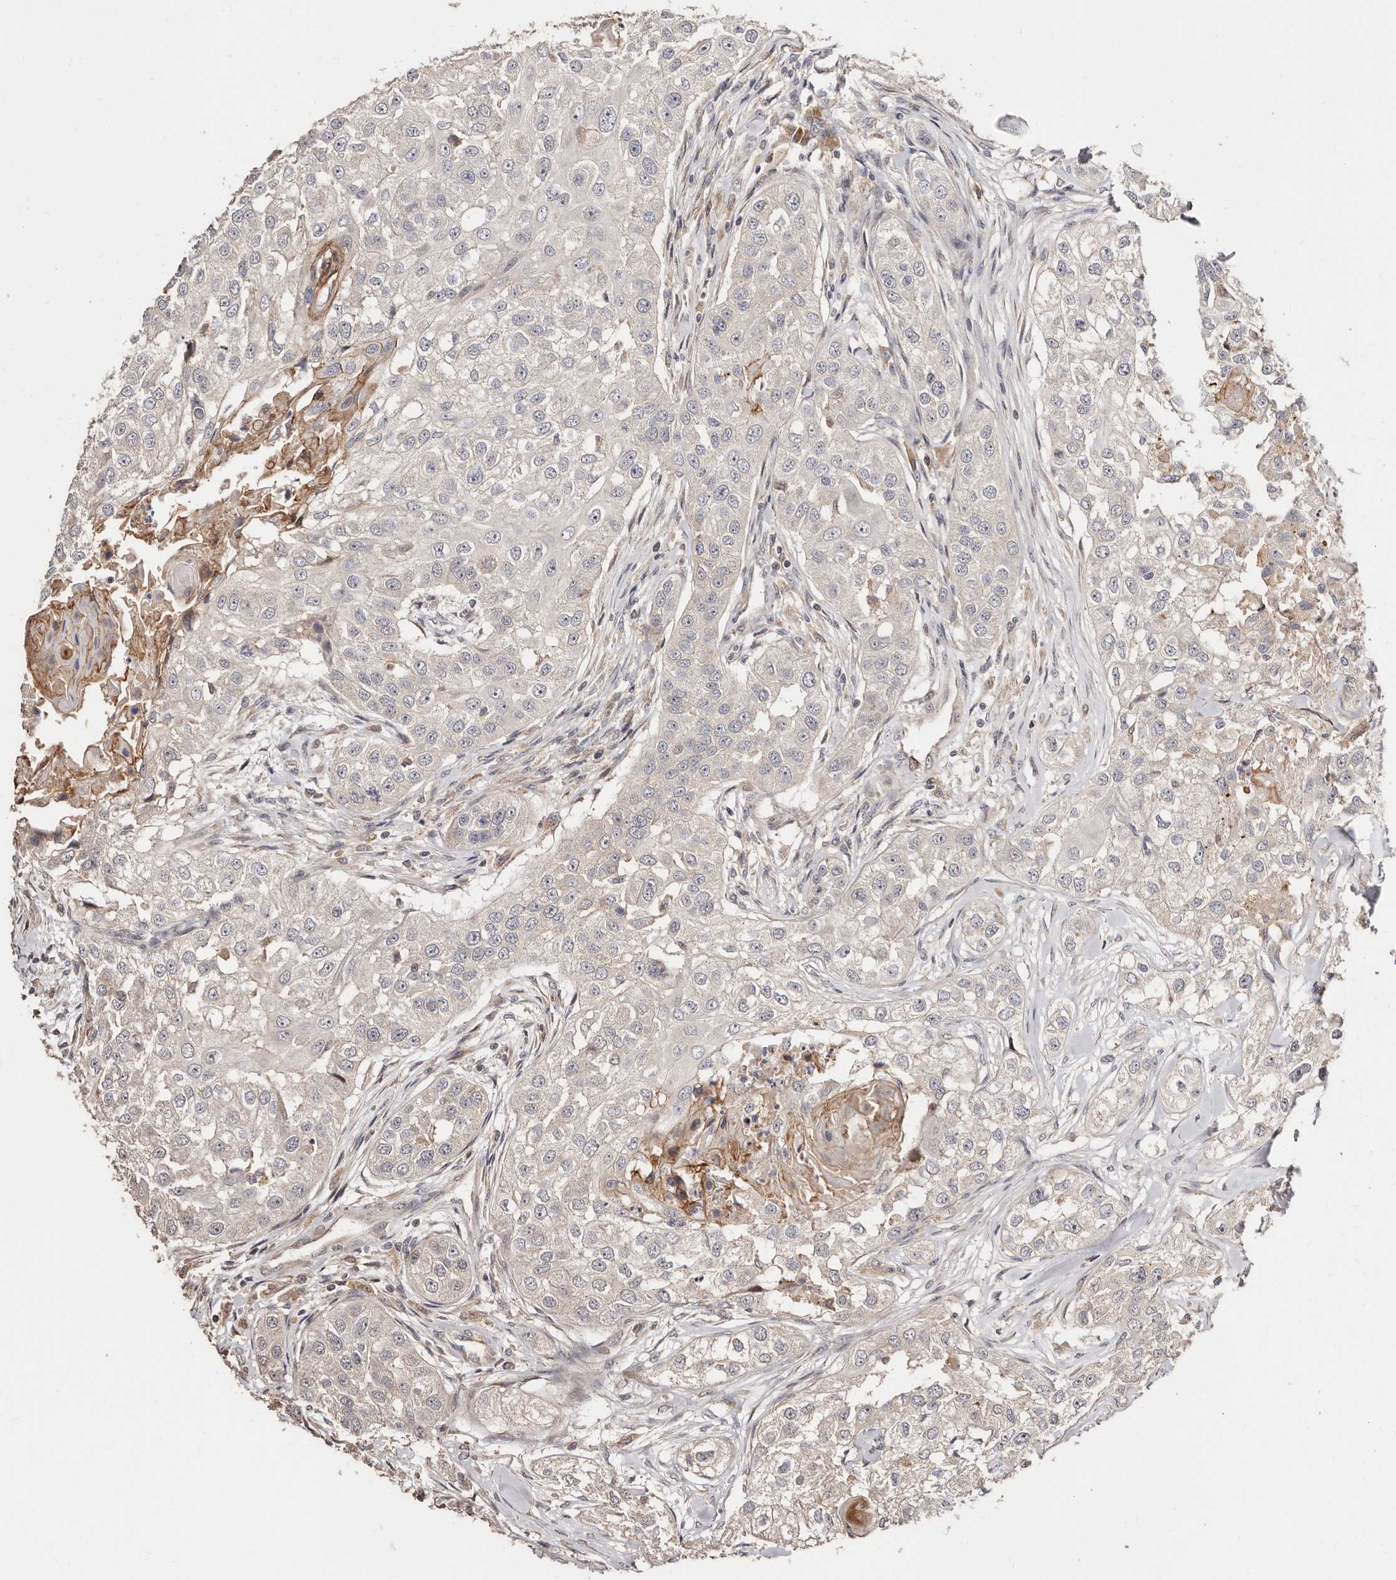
{"staining": {"intensity": "weak", "quantity": "<25%", "location": "cytoplasmic/membranous"}, "tissue": "head and neck cancer", "cell_type": "Tumor cells", "image_type": "cancer", "snomed": [{"axis": "morphology", "description": "Normal tissue, NOS"}, {"axis": "morphology", "description": "Squamous cell carcinoma, NOS"}, {"axis": "topography", "description": "Skeletal muscle"}, {"axis": "topography", "description": "Head-Neck"}], "caption": "Head and neck squamous cell carcinoma stained for a protein using immunohistochemistry reveals no positivity tumor cells.", "gene": "APOL6", "patient": {"sex": "male", "age": 51}}